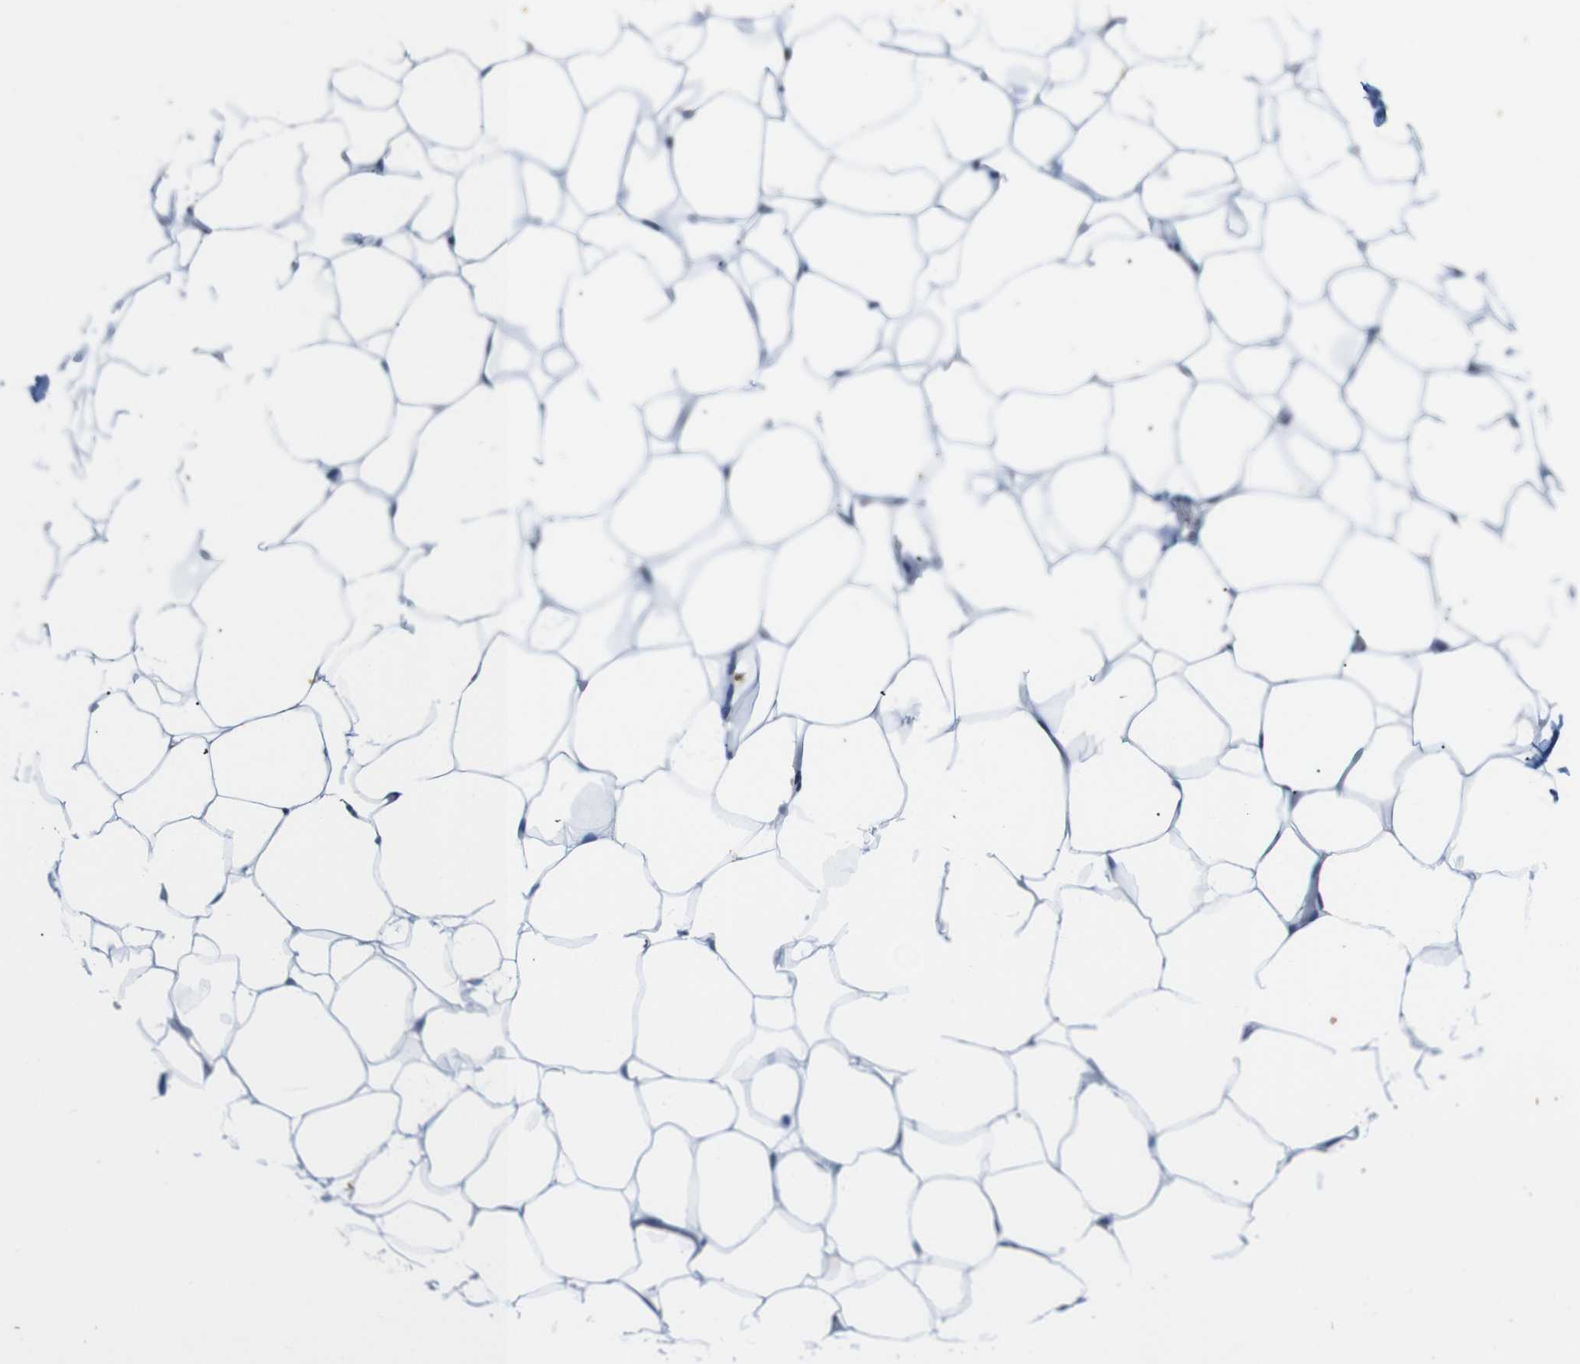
{"staining": {"intensity": "negative", "quantity": "none", "location": "none"}, "tissue": "adipose tissue", "cell_type": "Adipocytes", "image_type": "normal", "snomed": [{"axis": "morphology", "description": "Normal tissue, NOS"}, {"axis": "topography", "description": "Breast"}, {"axis": "topography", "description": "Adipose tissue"}], "caption": "DAB (3,3'-diaminobenzidine) immunohistochemical staining of normal human adipose tissue displays no significant expression in adipocytes.", "gene": "MBD1", "patient": {"sex": "female", "age": 25}}